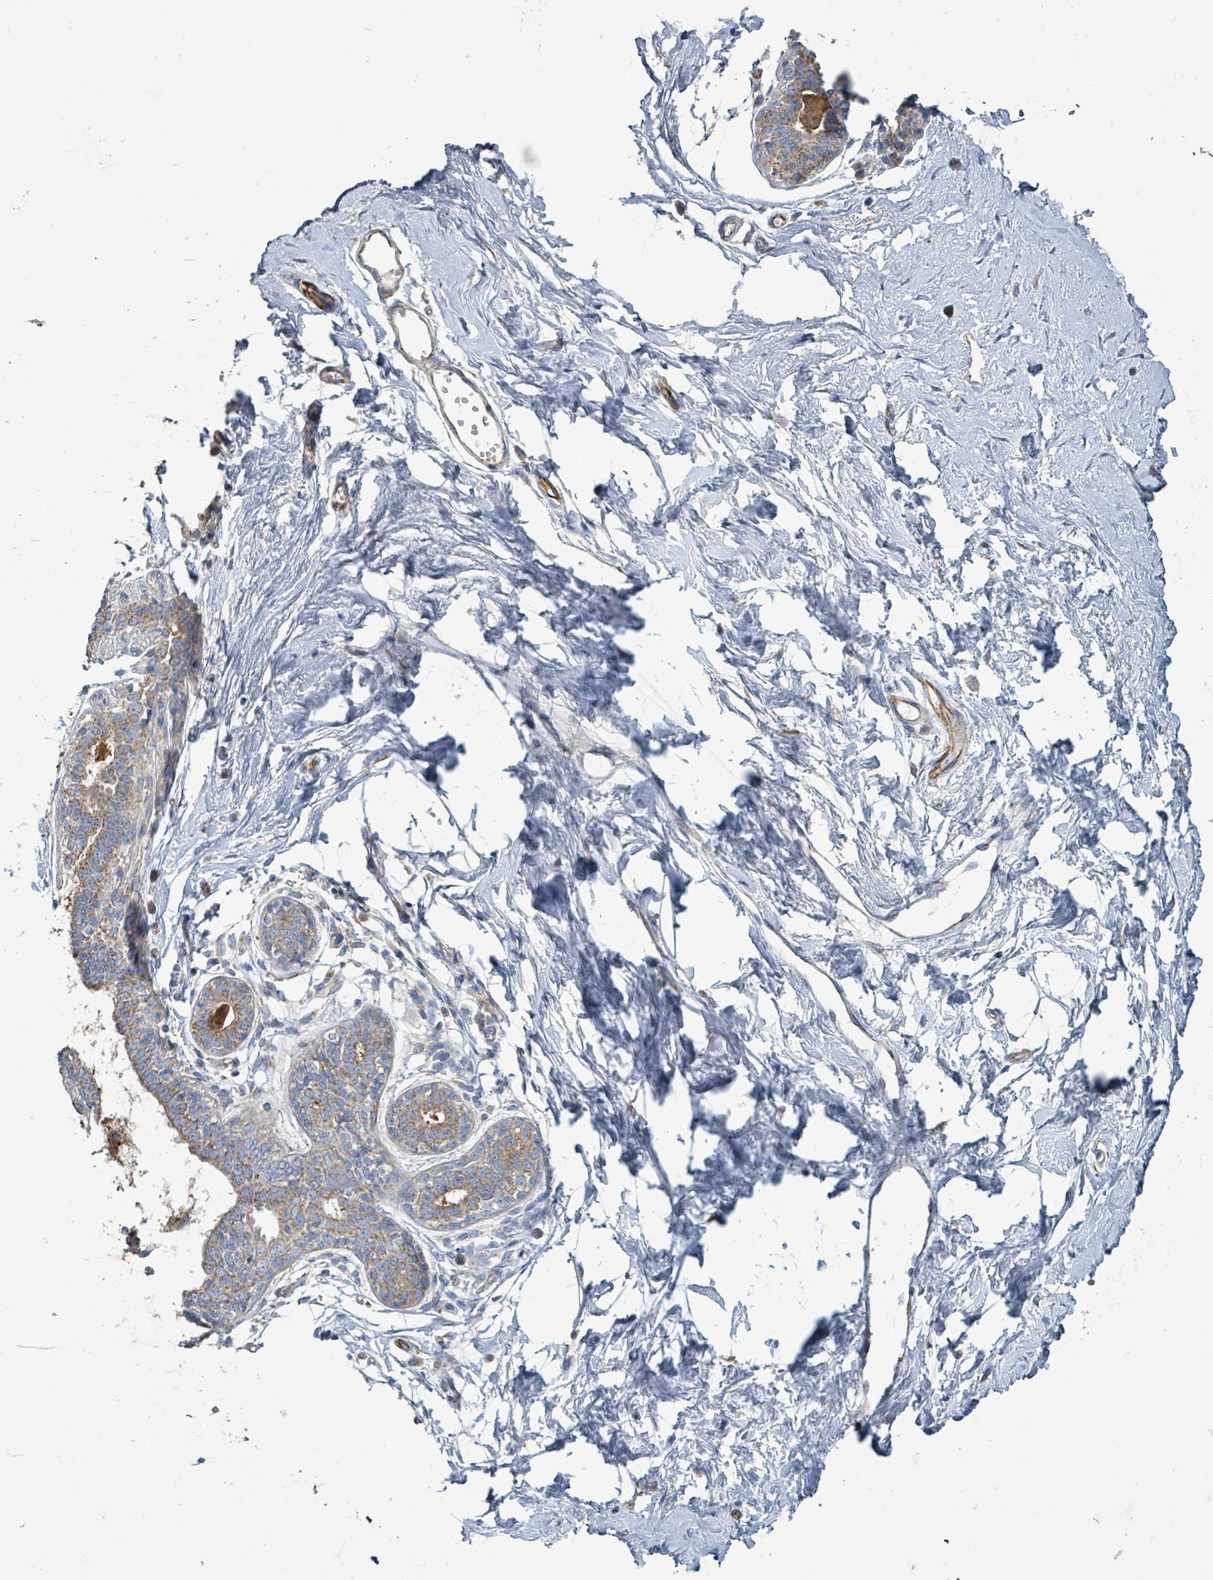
{"staining": {"intensity": "negative", "quantity": "none", "location": "none"}, "tissue": "breast", "cell_type": "Adipocytes", "image_type": "normal", "snomed": [{"axis": "morphology", "description": "Normal tissue, NOS"}, {"axis": "topography", "description": "Breast"}], "caption": "DAB immunohistochemical staining of normal breast shows no significant positivity in adipocytes.", "gene": "ALG12", "patient": {"sex": "female", "age": 45}}